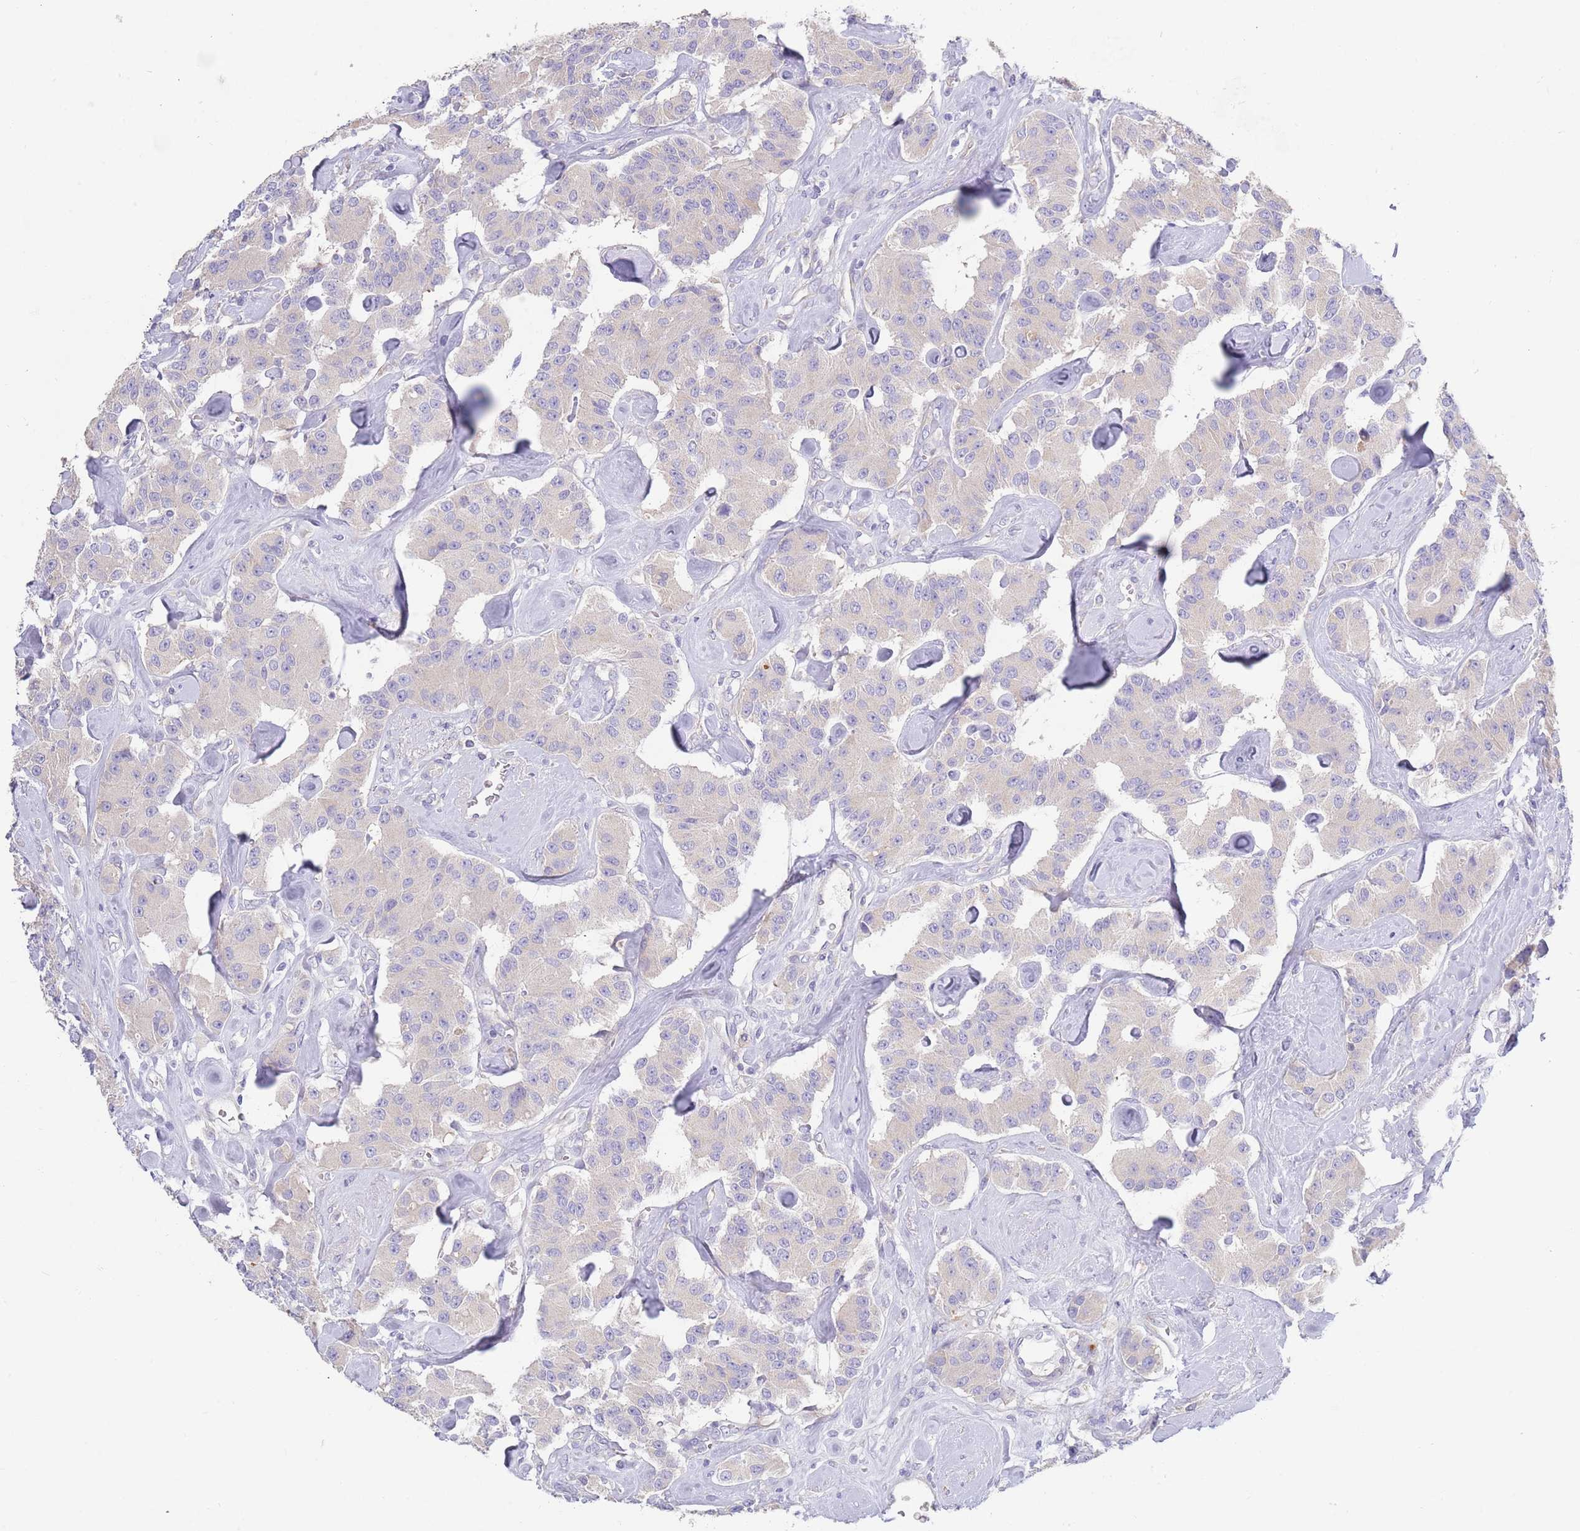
{"staining": {"intensity": "negative", "quantity": "none", "location": "none"}, "tissue": "carcinoid", "cell_type": "Tumor cells", "image_type": "cancer", "snomed": [{"axis": "morphology", "description": "Carcinoid, malignant, NOS"}, {"axis": "topography", "description": "Pancreas"}], "caption": "An immunohistochemistry (IHC) image of carcinoid is shown. There is no staining in tumor cells of carcinoid. Brightfield microscopy of IHC stained with DAB (3,3'-diaminobenzidine) (brown) and hematoxylin (blue), captured at high magnification.", "gene": "CCDC149", "patient": {"sex": "male", "age": 41}}